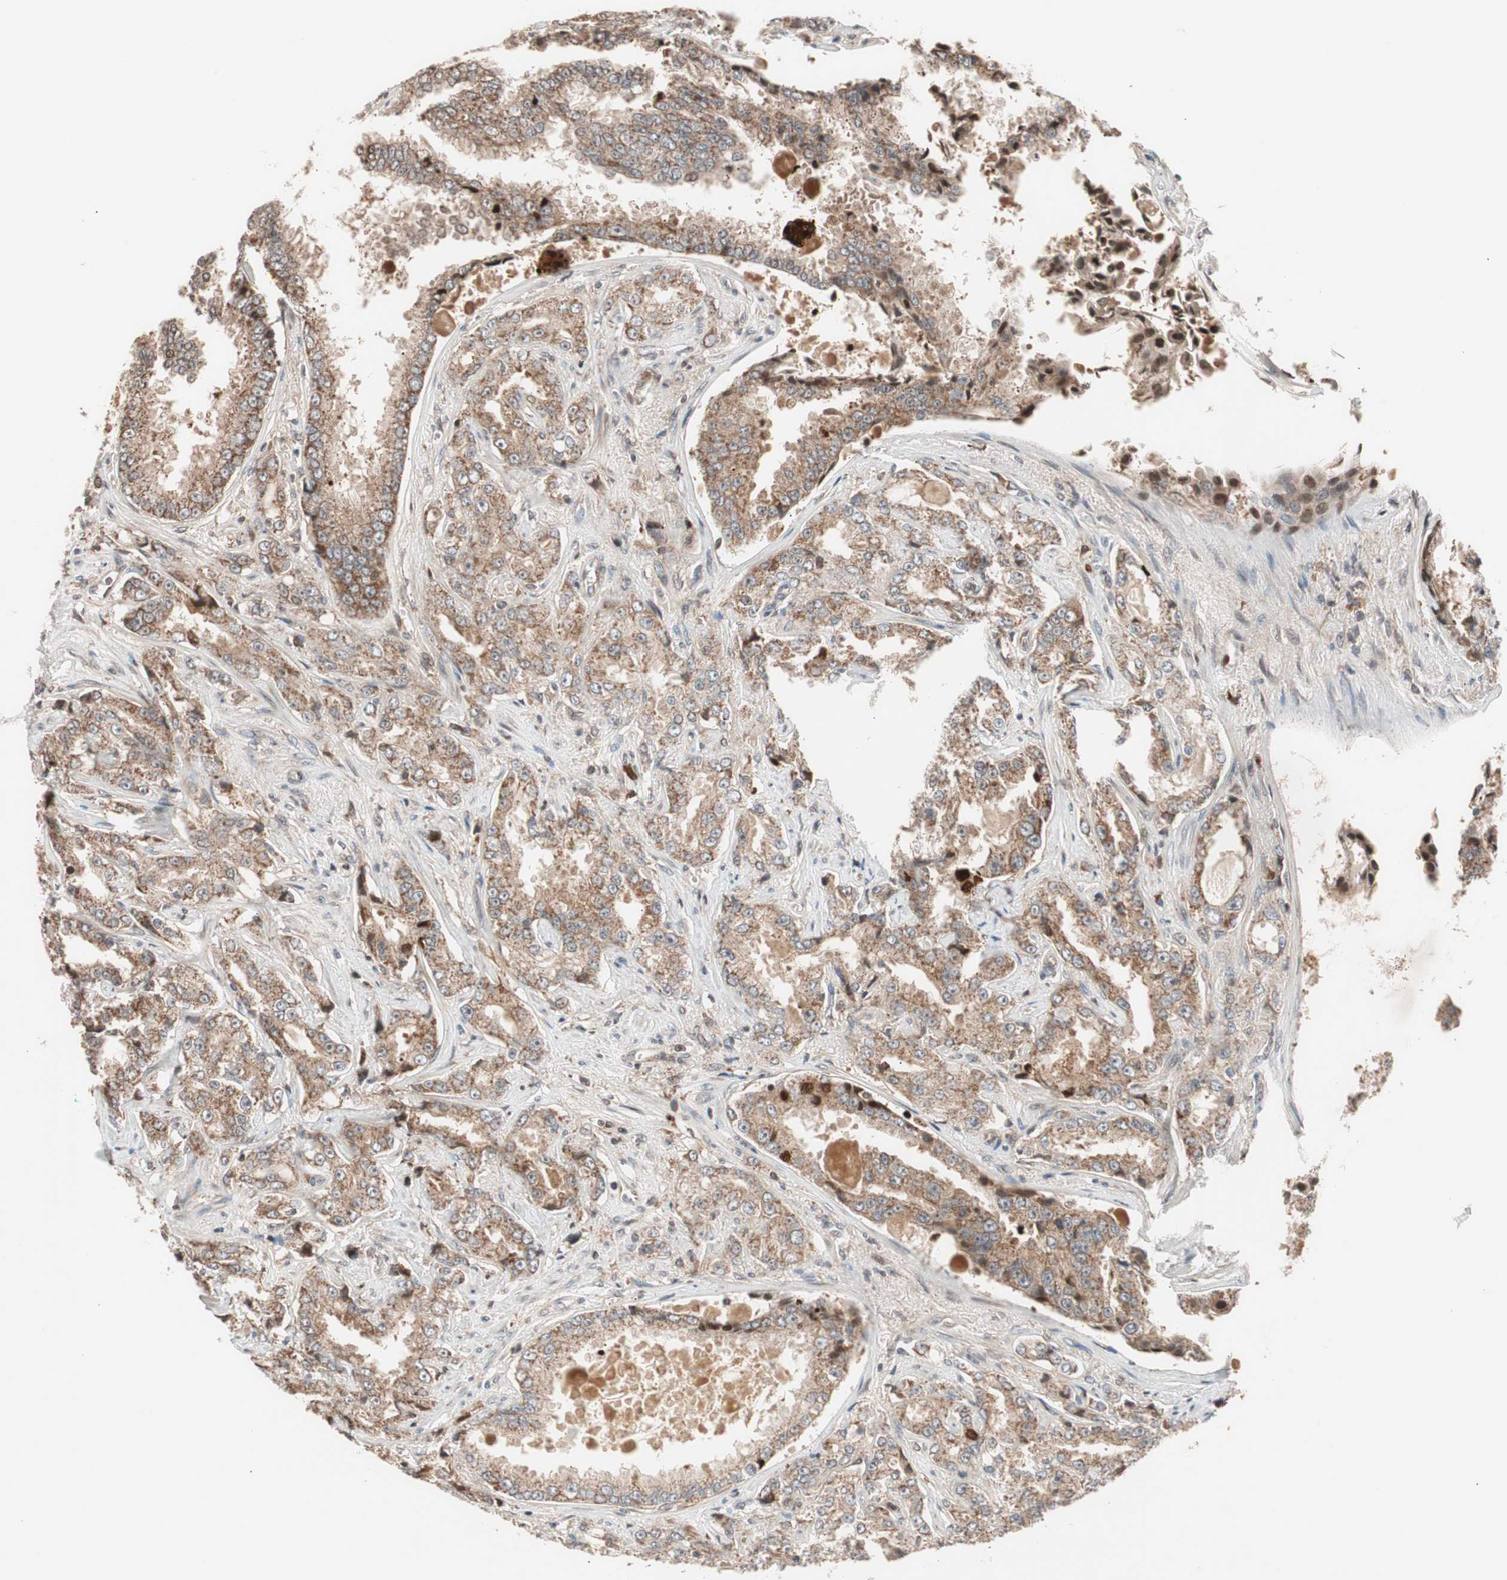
{"staining": {"intensity": "moderate", "quantity": ">75%", "location": "cytoplasmic/membranous"}, "tissue": "prostate cancer", "cell_type": "Tumor cells", "image_type": "cancer", "snomed": [{"axis": "morphology", "description": "Adenocarcinoma, High grade"}, {"axis": "topography", "description": "Prostate"}], "caption": "A micrograph showing moderate cytoplasmic/membranous staining in about >75% of tumor cells in prostate cancer, as visualized by brown immunohistochemical staining.", "gene": "NF2", "patient": {"sex": "male", "age": 73}}